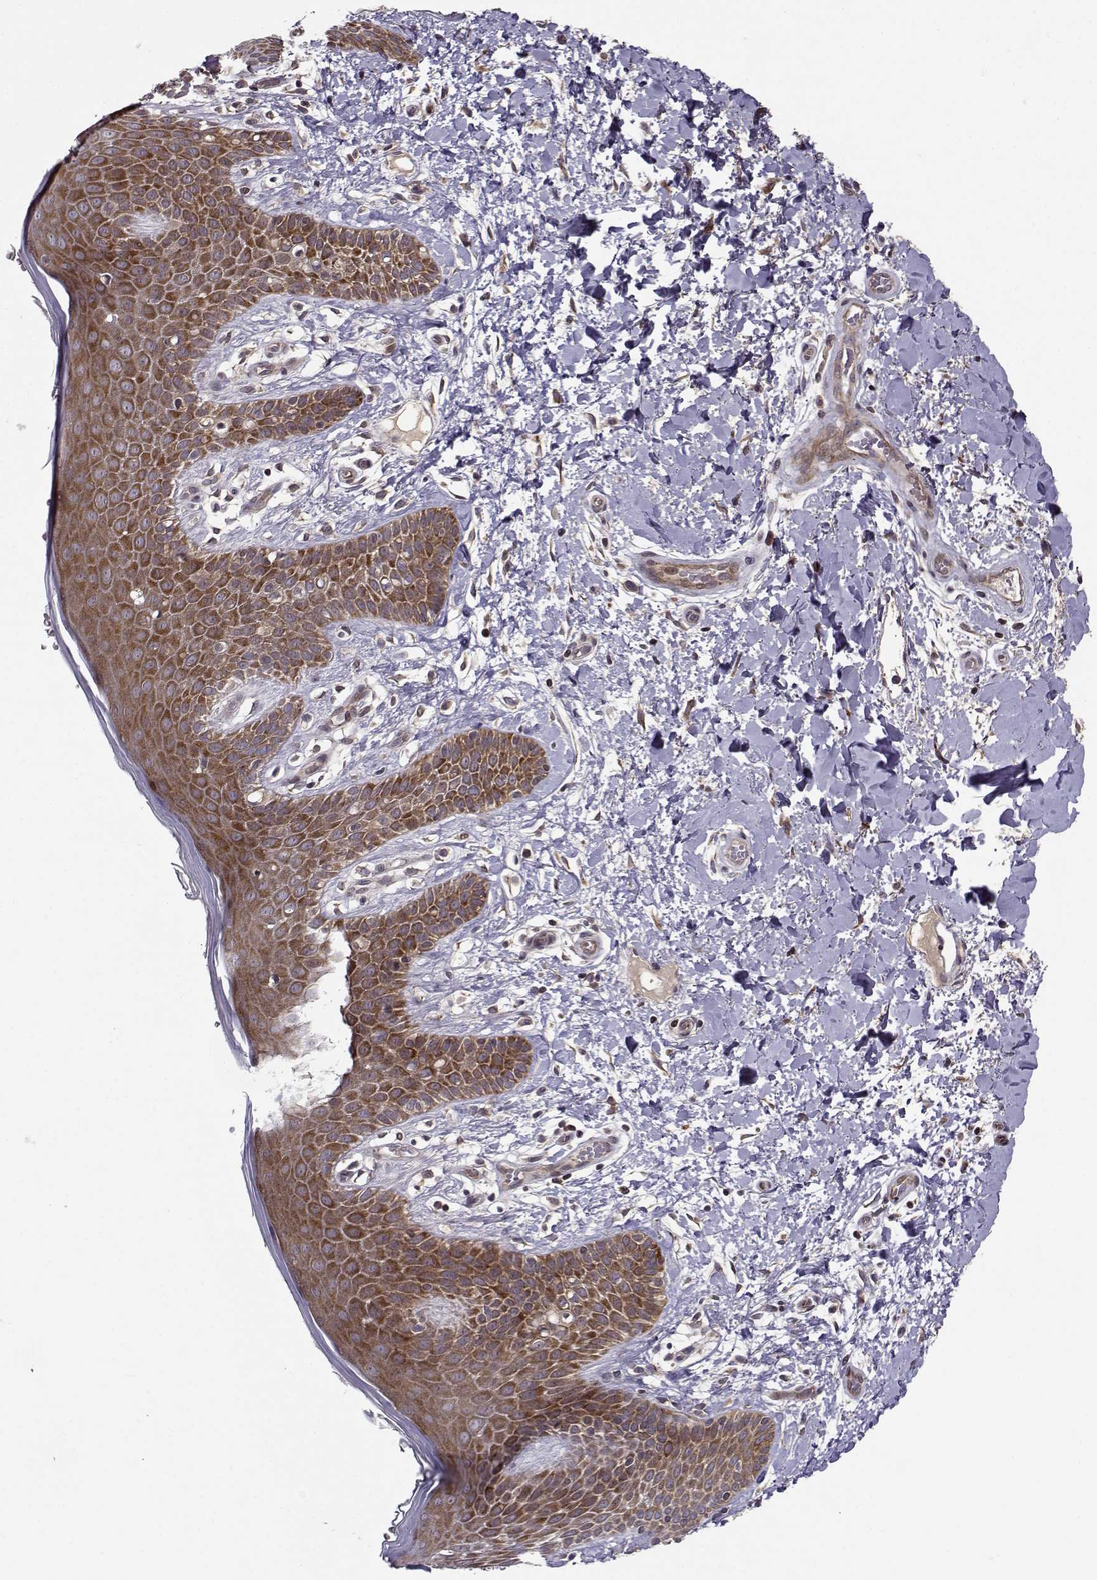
{"staining": {"intensity": "strong", "quantity": ">75%", "location": "cytoplasmic/membranous"}, "tissue": "skin", "cell_type": "Epidermal cells", "image_type": "normal", "snomed": [{"axis": "morphology", "description": "Normal tissue, NOS"}, {"axis": "topography", "description": "Anal"}], "caption": "The immunohistochemical stain shows strong cytoplasmic/membranous positivity in epidermal cells of normal skin.", "gene": "RPL31", "patient": {"sex": "male", "age": 36}}